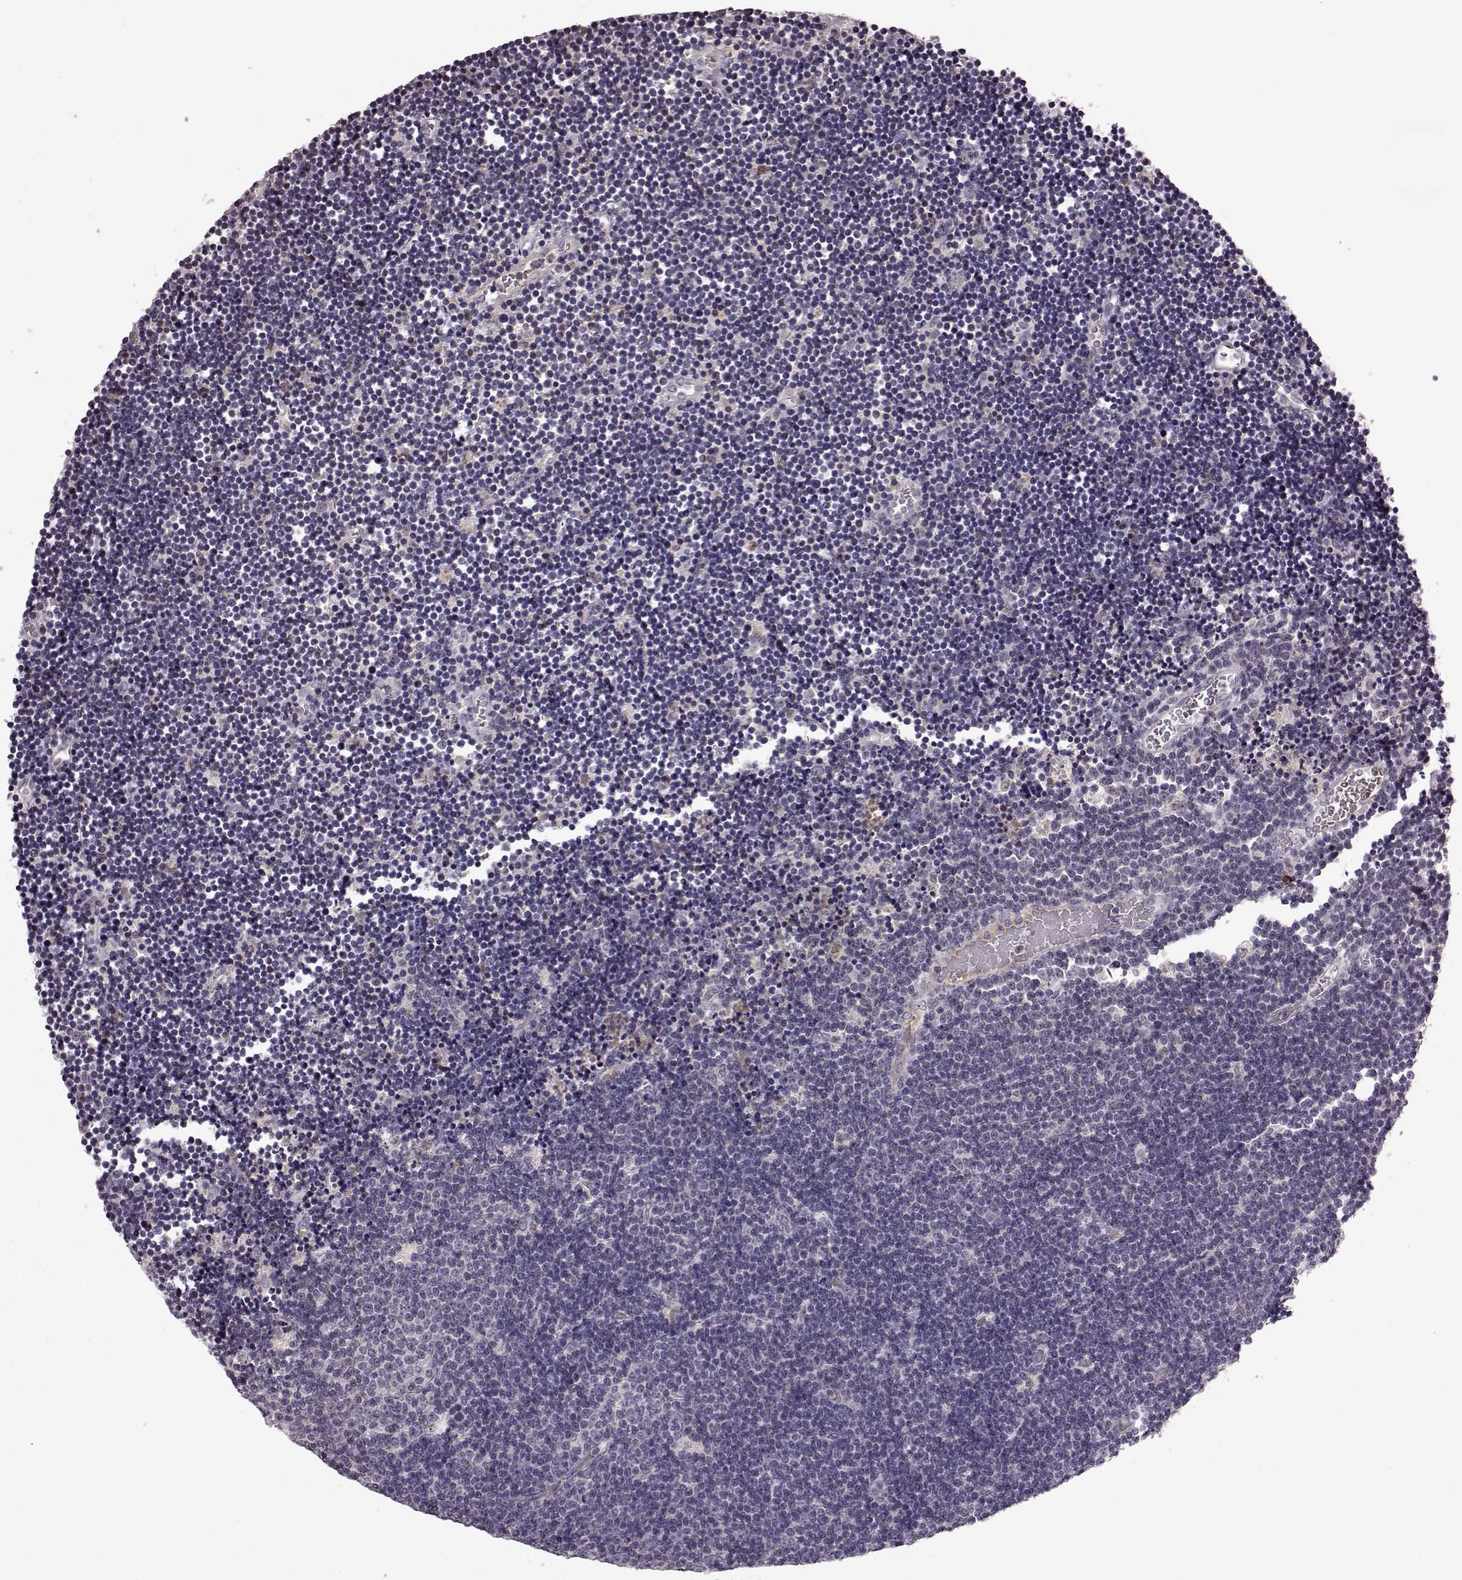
{"staining": {"intensity": "negative", "quantity": "none", "location": "none"}, "tissue": "lymphoma", "cell_type": "Tumor cells", "image_type": "cancer", "snomed": [{"axis": "morphology", "description": "Malignant lymphoma, non-Hodgkin's type, Low grade"}, {"axis": "topography", "description": "Brain"}], "caption": "IHC image of human lymphoma stained for a protein (brown), which exhibits no staining in tumor cells.", "gene": "NRL", "patient": {"sex": "female", "age": 66}}